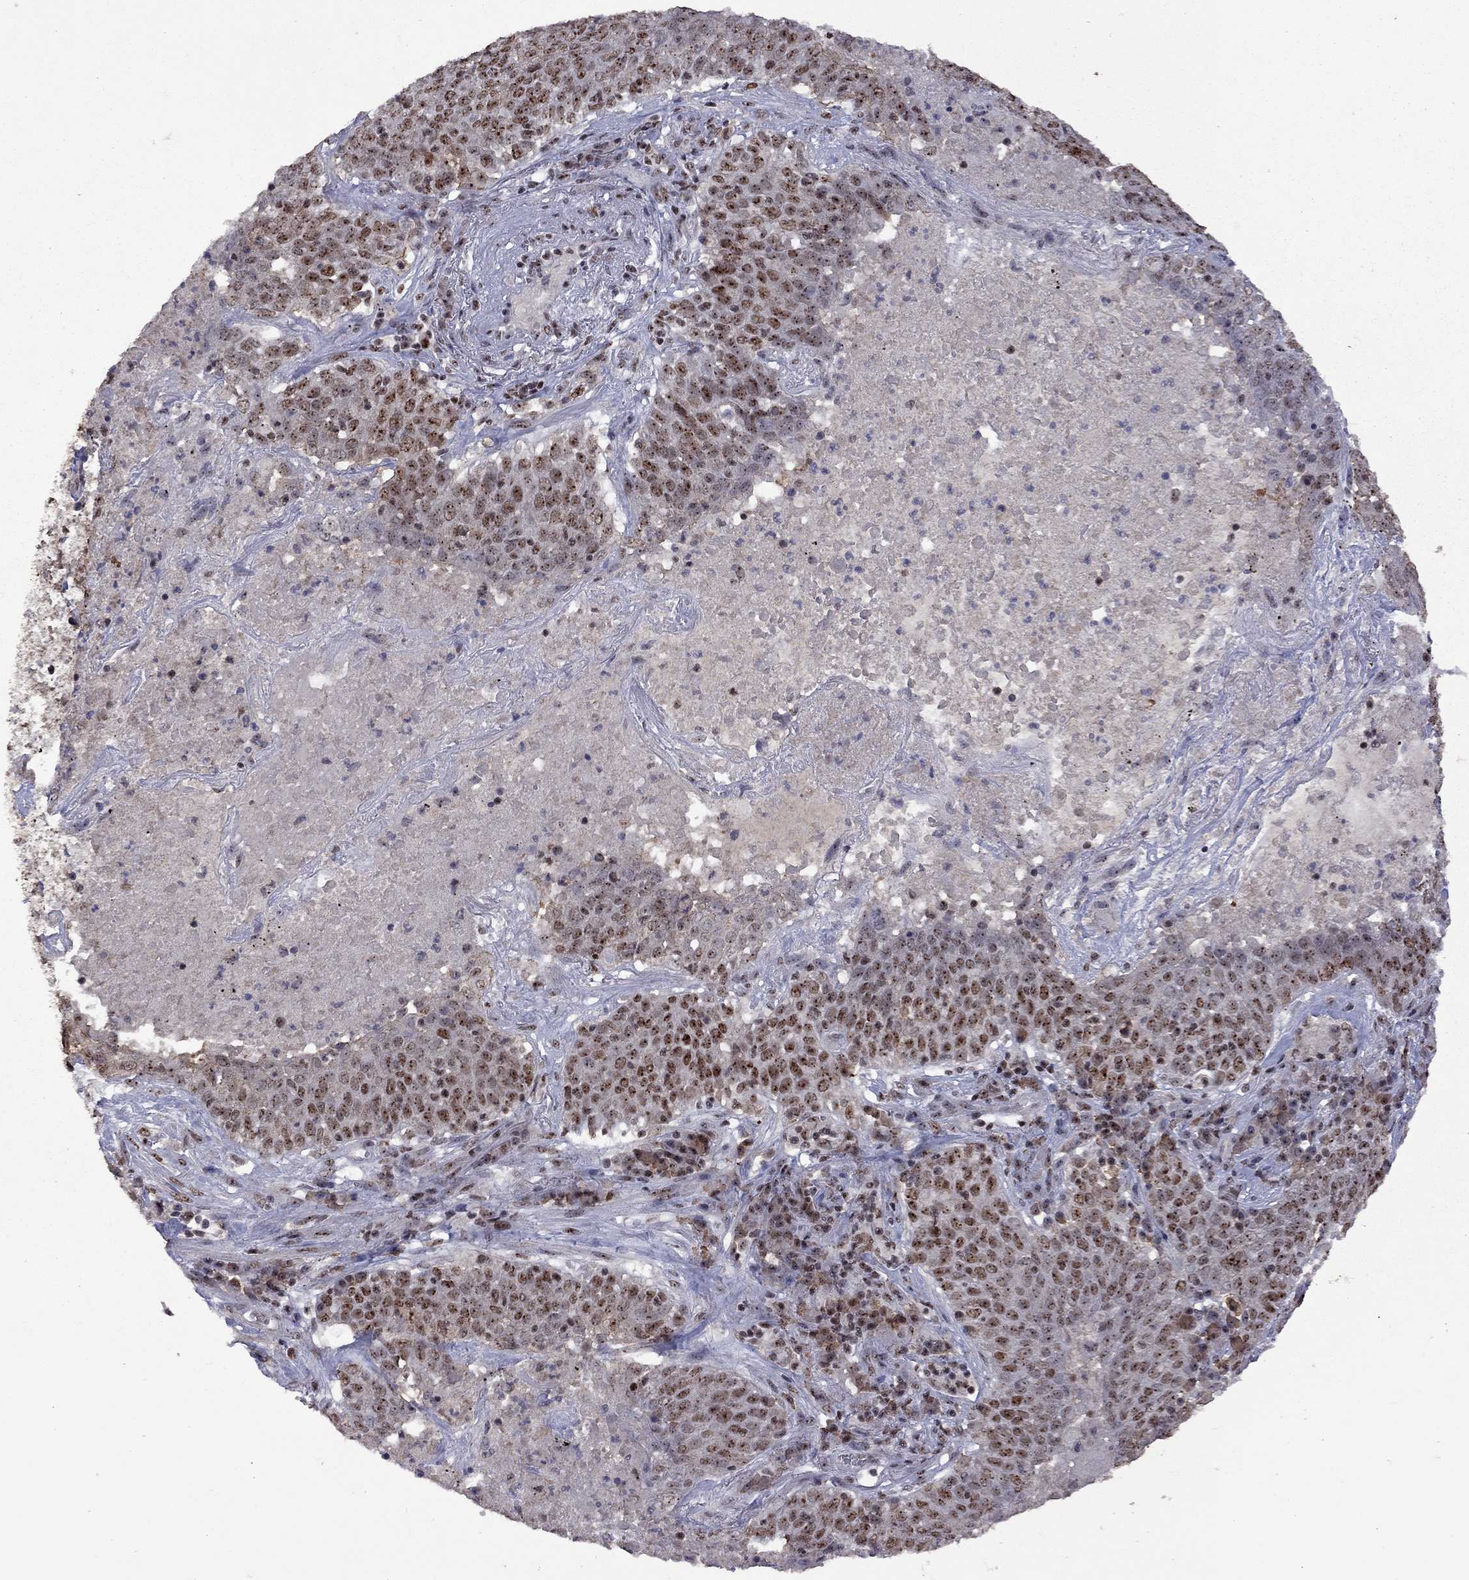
{"staining": {"intensity": "strong", "quantity": "25%-75%", "location": "nuclear"}, "tissue": "lung cancer", "cell_type": "Tumor cells", "image_type": "cancer", "snomed": [{"axis": "morphology", "description": "Squamous cell carcinoma, NOS"}, {"axis": "topography", "description": "Lung"}], "caption": "Immunohistochemistry (DAB (3,3'-diaminobenzidine)) staining of human lung cancer demonstrates strong nuclear protein positivity in approximately 25%-75% of tumor cells.", "gene": "SPOUT1", "patient": {"sex": "male", "age": 82}}